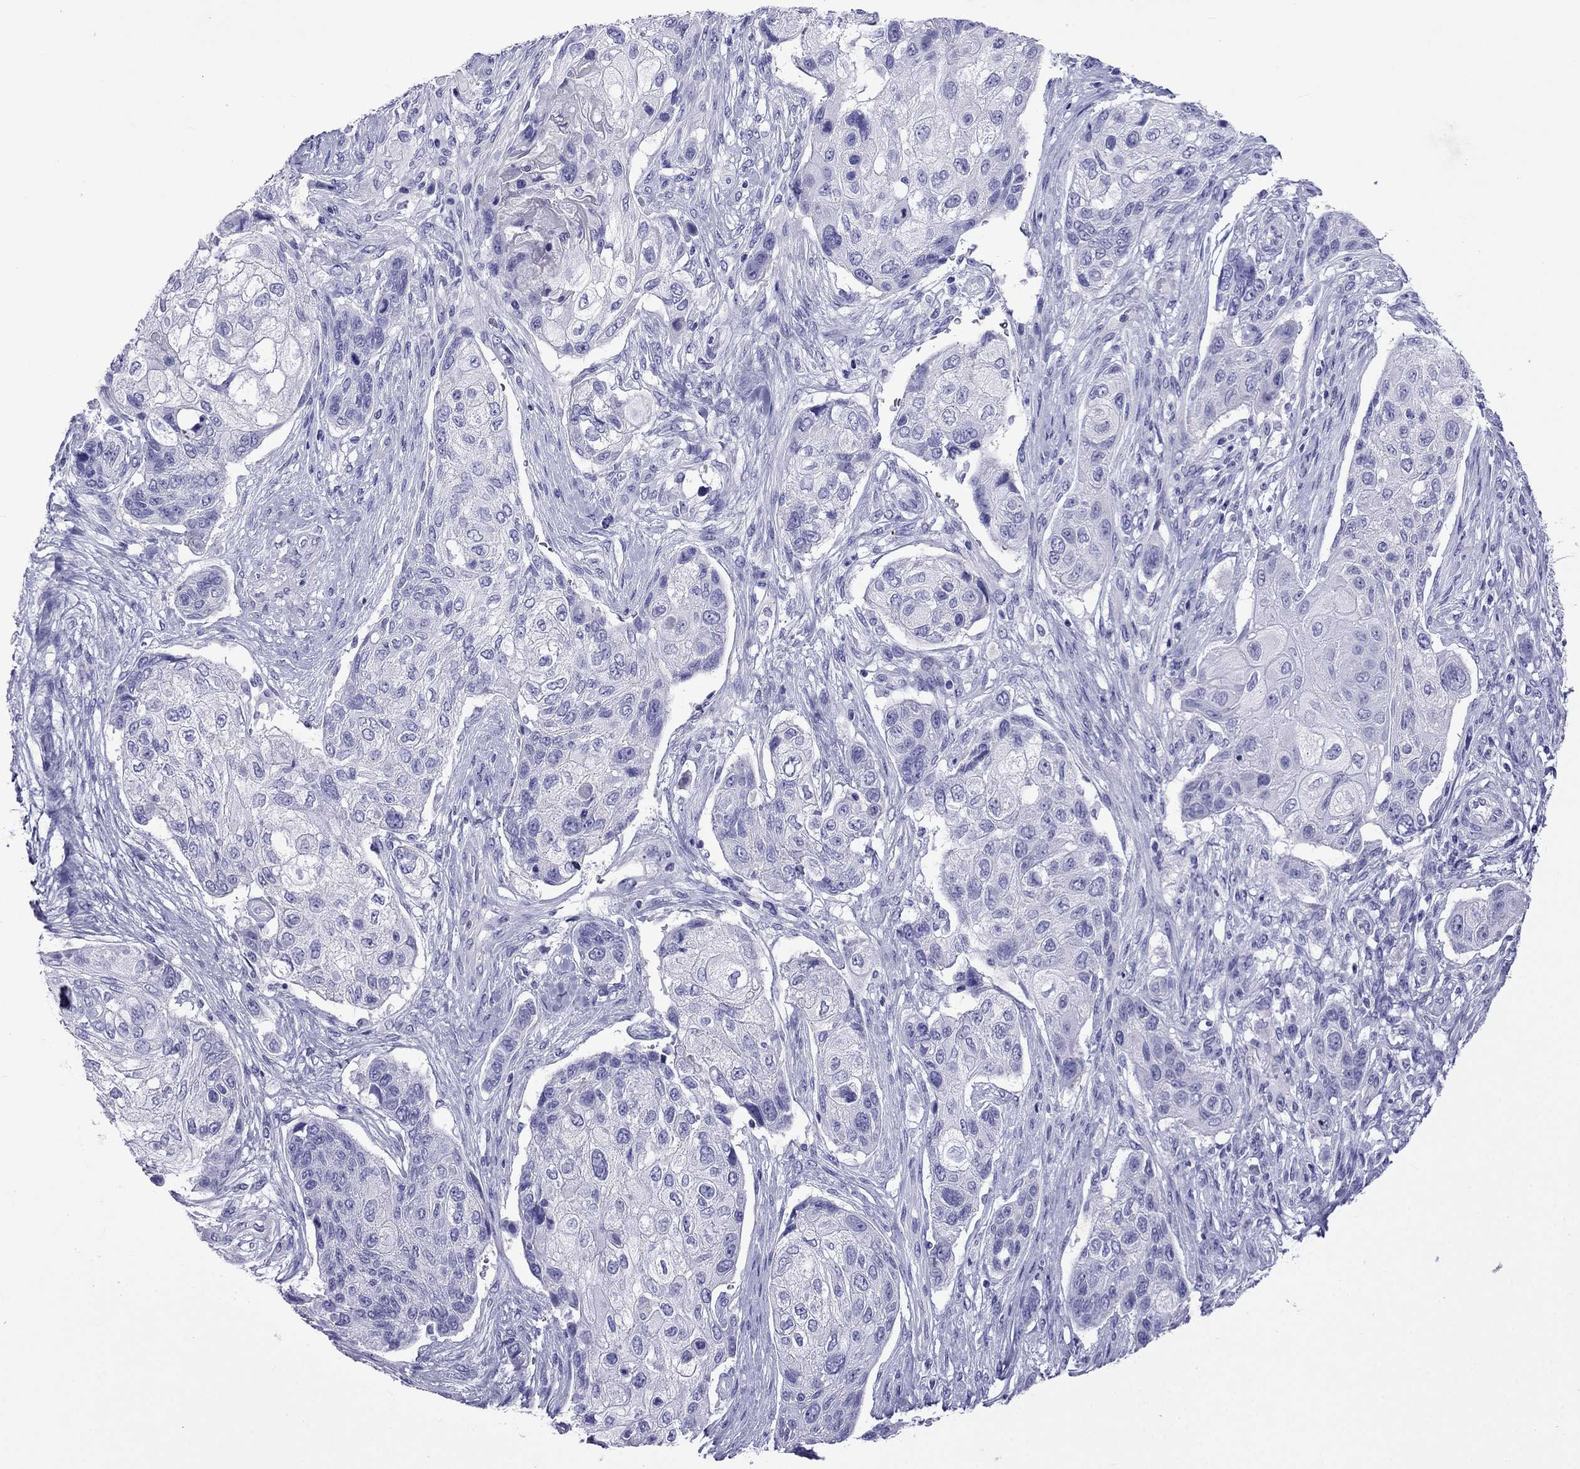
{"staining": {"intensity": "negative", "quantity": "none", "location": "none"}, "tissue": "lung cancer", "cell_type": "Tumor cells", "image_type": "cancer", "snomed": [{"axis": "morphology", "description": "Normal tissue, NOS"}, {"axis": "morphology", "description": "Squamous cell carcinoma, NOS"}, {"axis": "topography", "description": "Bronchus"}, {"axis": "topography", "description": "Lung"}], "caption": "DAB (3,3'-diaminobenzidine) immunohistochemical staining of lung cancer (squamous cell carcinoma) exhibits no significant expression in tumor cells.", "gene": "ARR3", "patient": {"sex": "male", "age": 69}}